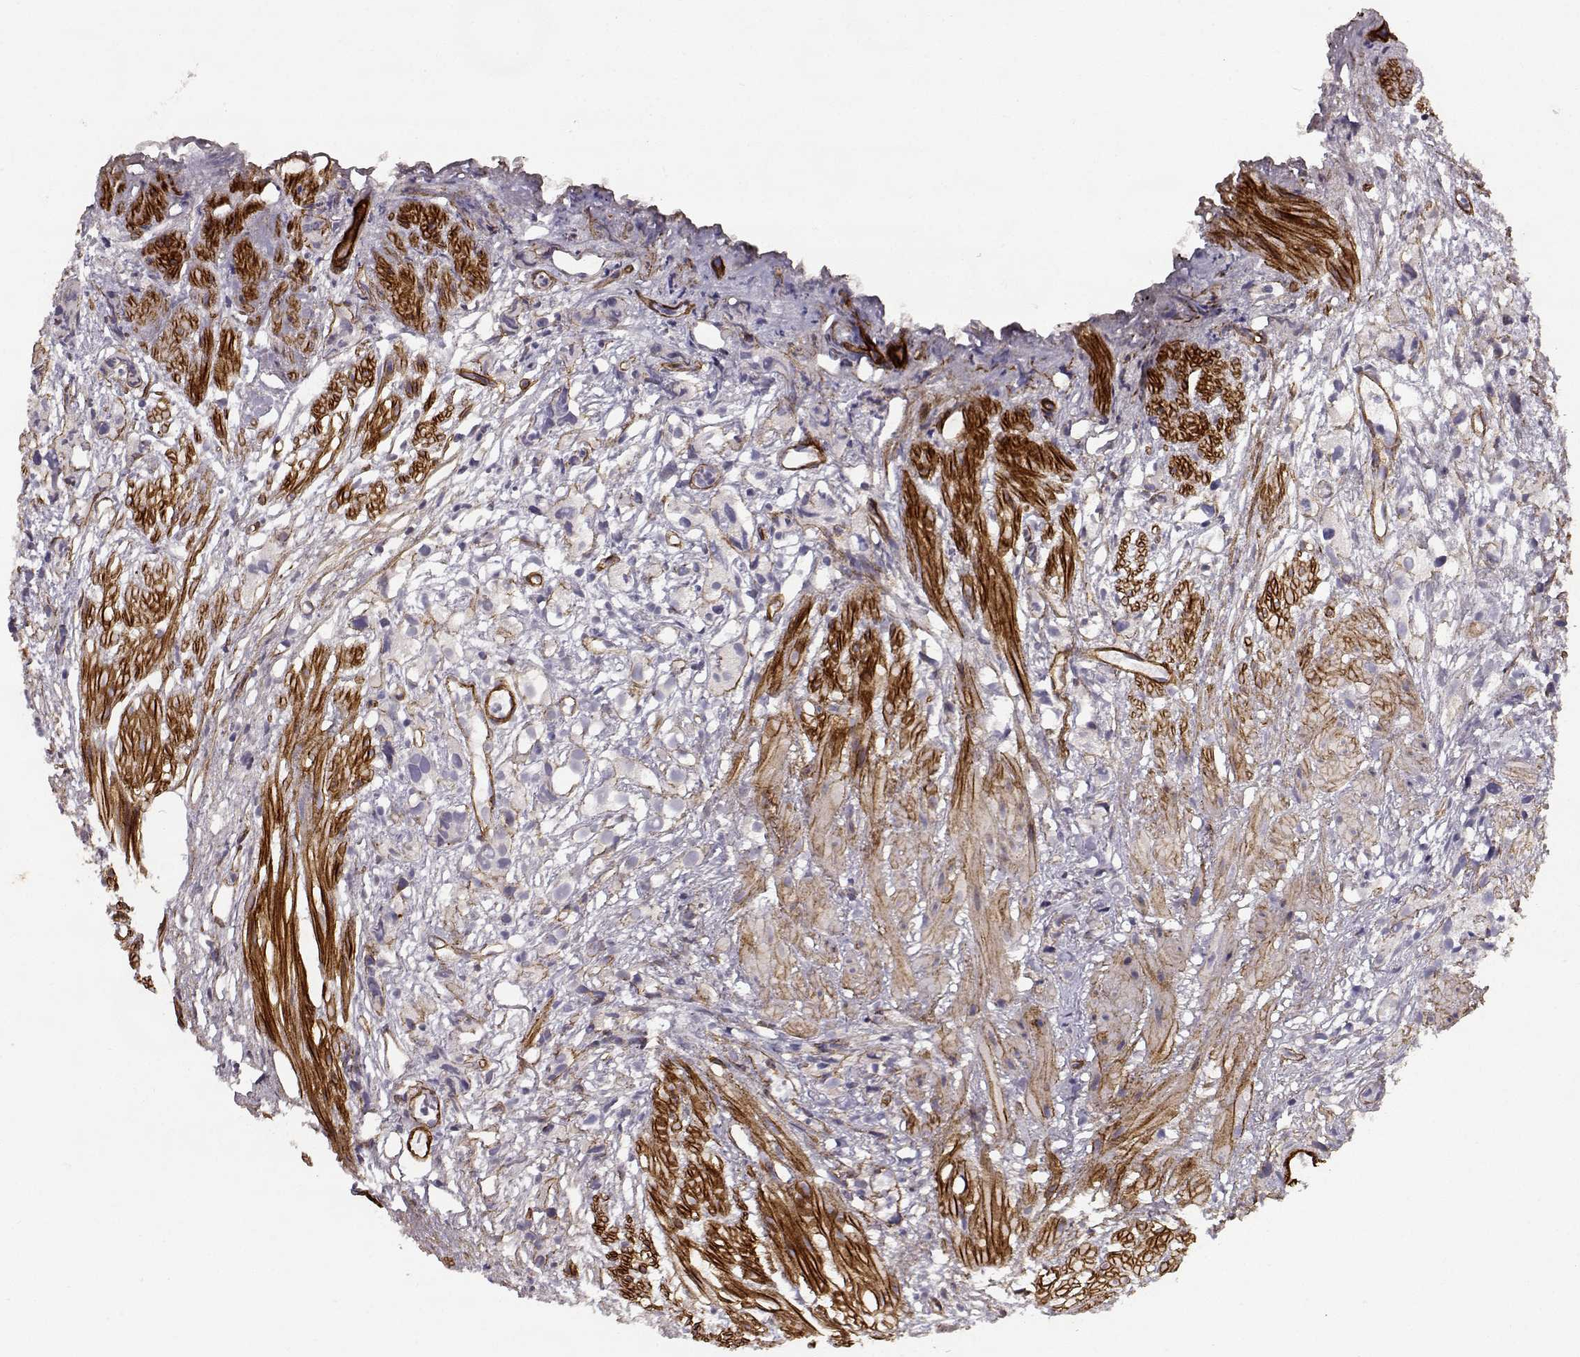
{"staining": {"intensity": "negative", "quantity": "none", "location": "none"}, "tissue": "prostate cancer", "cell_type": "Tumor cells", "image_type": "cancer", "snomed": [{"axis": "morphology", "description": "Adenocarcinoma, High grade"}, {"axis": "topography", "description": "Prostate"}], "caption": "Tumor cells show no significant positivity in prostate adenocarcinoma (high-grade).", "gene": "LAMC1", "patient": {"sex": "male", "age": 68}}